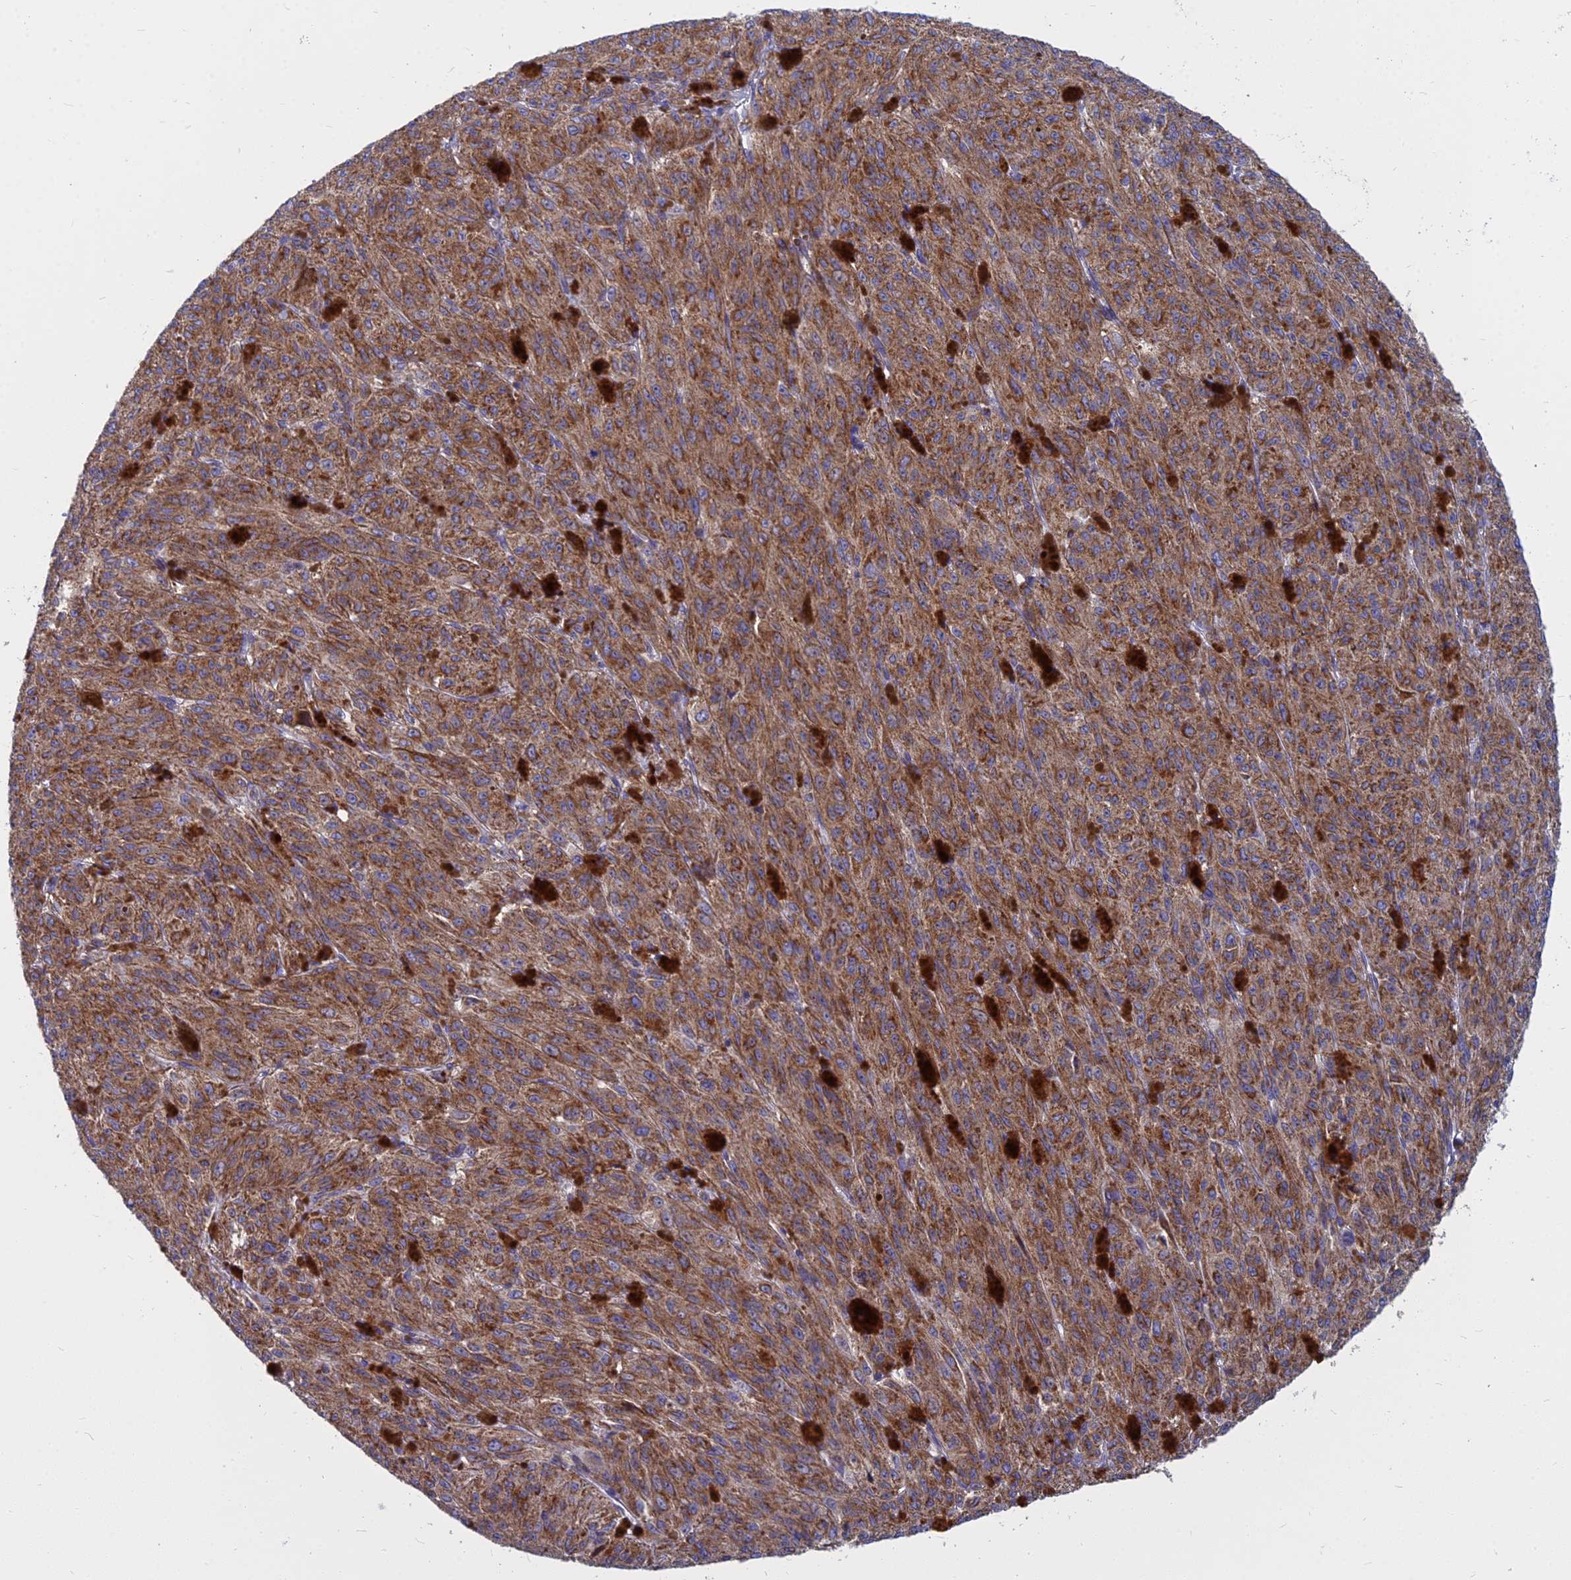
{"staining": {"intensity": "moderate", "quantity": ">75%", "location": "cytoplasmic/membranous"}, "tissue": "melanoma", "cell_type": "Tumor cells", "image_type": "cancer", "snomed": [{"axis": "morphology", "description": "Malignant melanoma, NOS"}, {"axis": "topography", "description": "Skin"}], "caption": "This micrograph reveals immunohistochemistry staining of melanoma, with medium moderate cytoplasmic/membranous positivity in approximately >75% of tumor cells.", "gene": "COX20", "patient": {"sex": "female", "age": 52}}